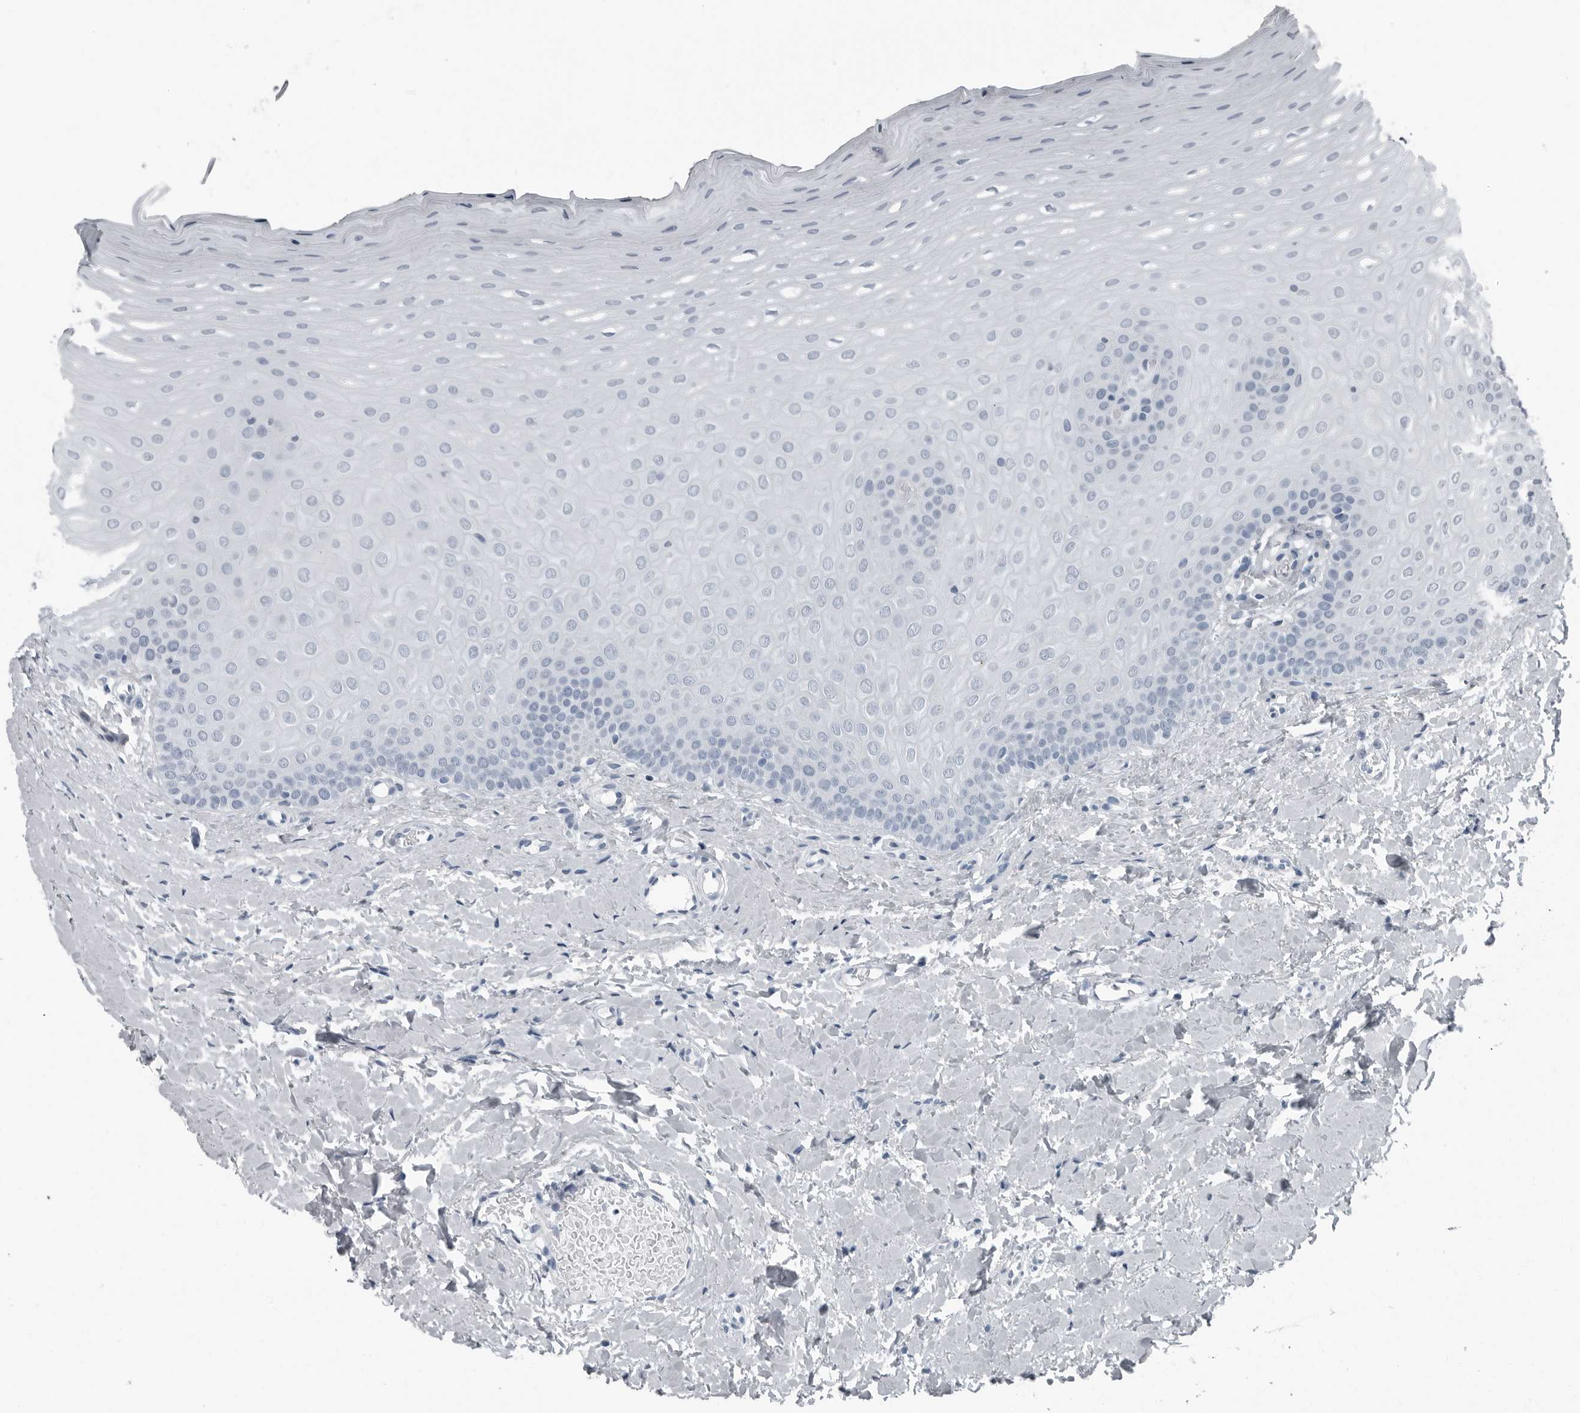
{"staining": {"intensity": "negative", "quantity": "none", "location": "none"}, "tissue": "oral mucosa", "cell_type": "Squamous epithelial cells", "image_type": "normal", "snomed": [{"axis": "morphology", "description": "Normal tissue, NOS"}, {"axis": "topography", "description": "Oral tissue"}], "caption": "Immunohistochemical staining of benign human oral mucosa reveals no significant staining in squamous epithelial cells. The staining was performed using DAB (3,3'-diaminobenzidine) to visualize the protein expression in brown, while the nuclei were stained in blue with hematoxylin (Magnification: 20x).", "gene": "PRSS1", "patient": {"sex": "female", "age": 39}}